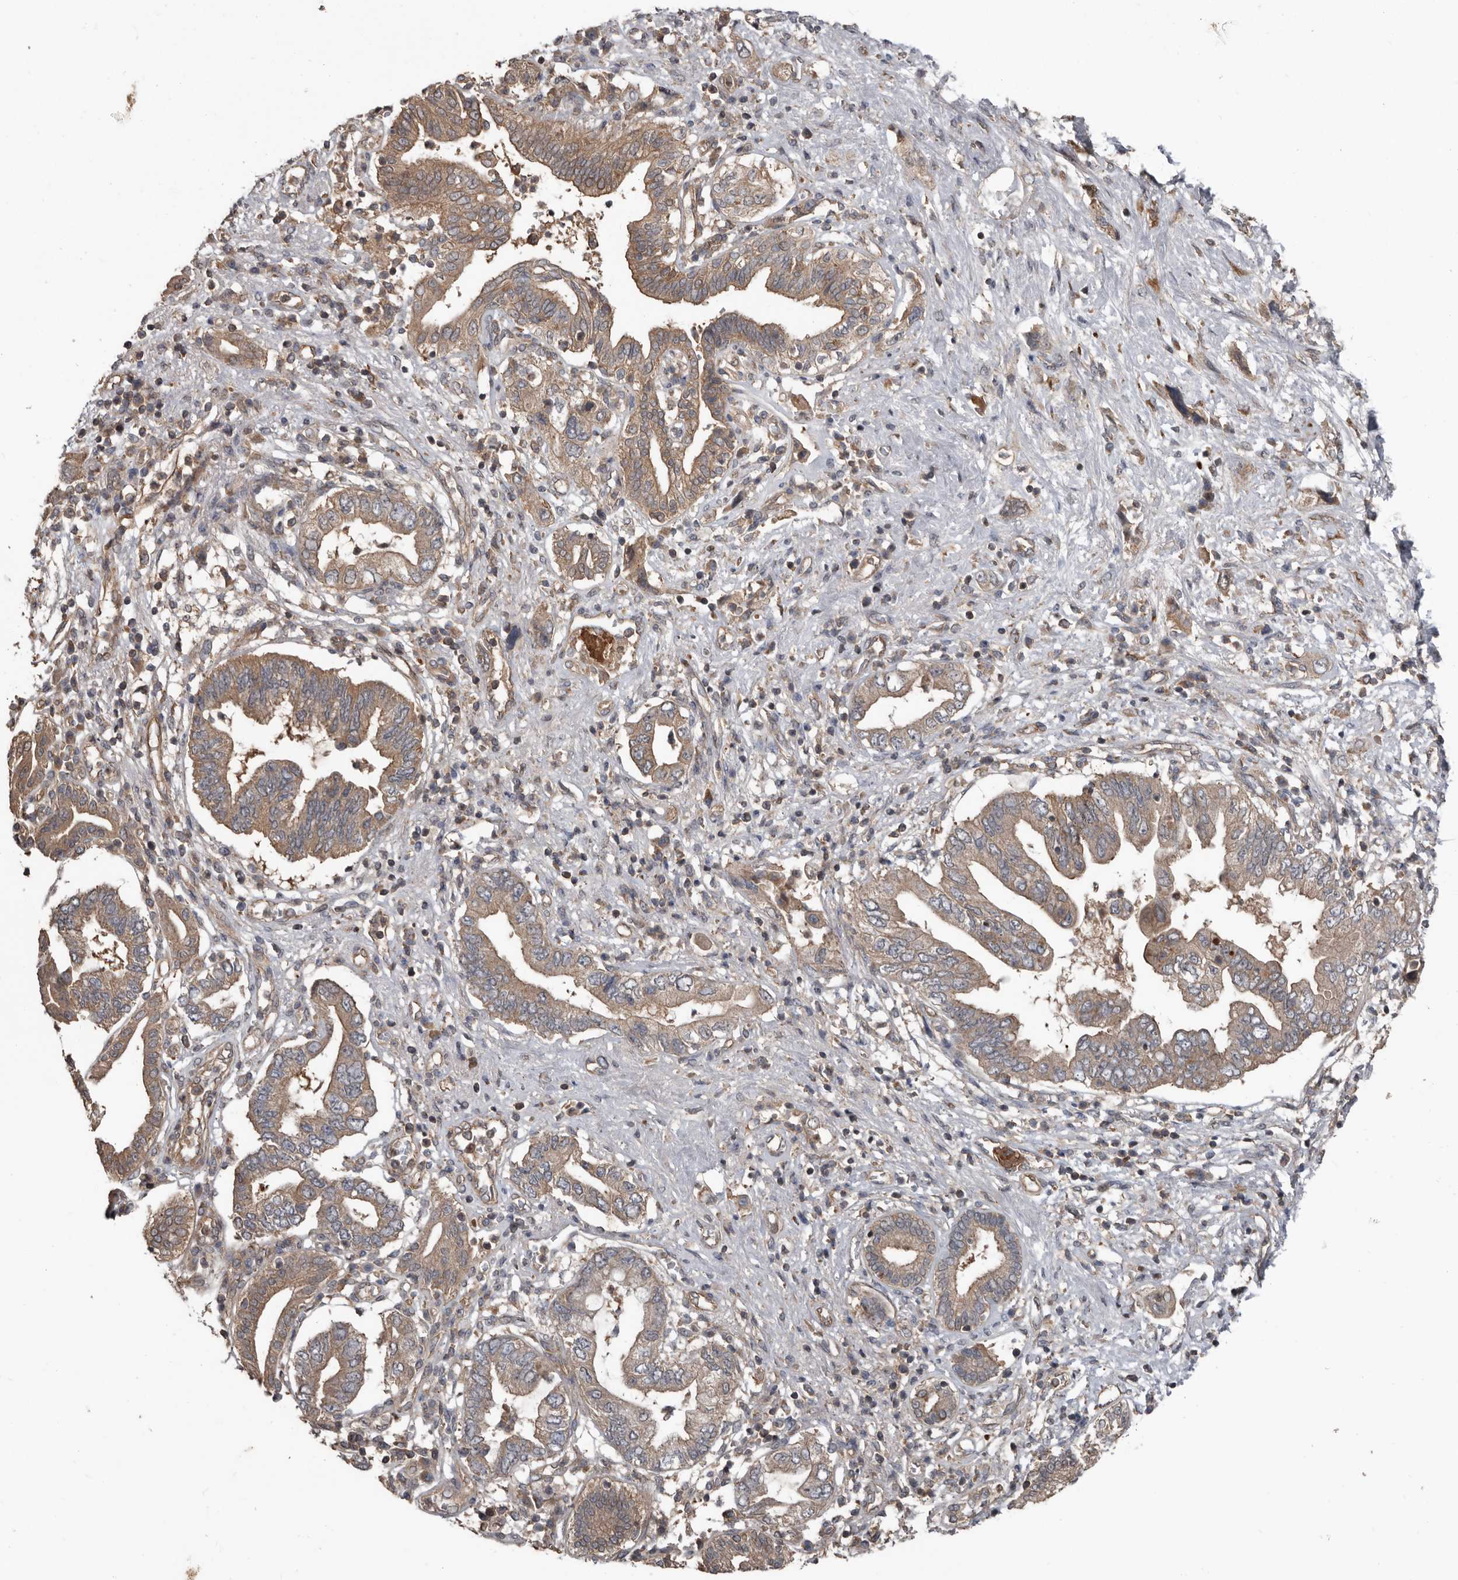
{"staining": {"intensity": "weak", "quantity": ">75%", "location": "cytoplasmic/membranous"}, "tissue": "pancreatic cancer", "cell_type": "Tumor cells", "image_type": "cancer", "snomed": [{"axis": "morphology", "description": "Adenocarcinoma, NOS"}, {"axis": "topography", "description": "Pancreas"}], "caption": "DAB immunohistochemical staining of human pancreatic cancer (adenocarcinoma) demonstrates weak cytoplasmic/membranous protein staining in about >75% of tumor cells.", "gene": "DNAJB4", "patient": {"sex": "female", "age": 73}}